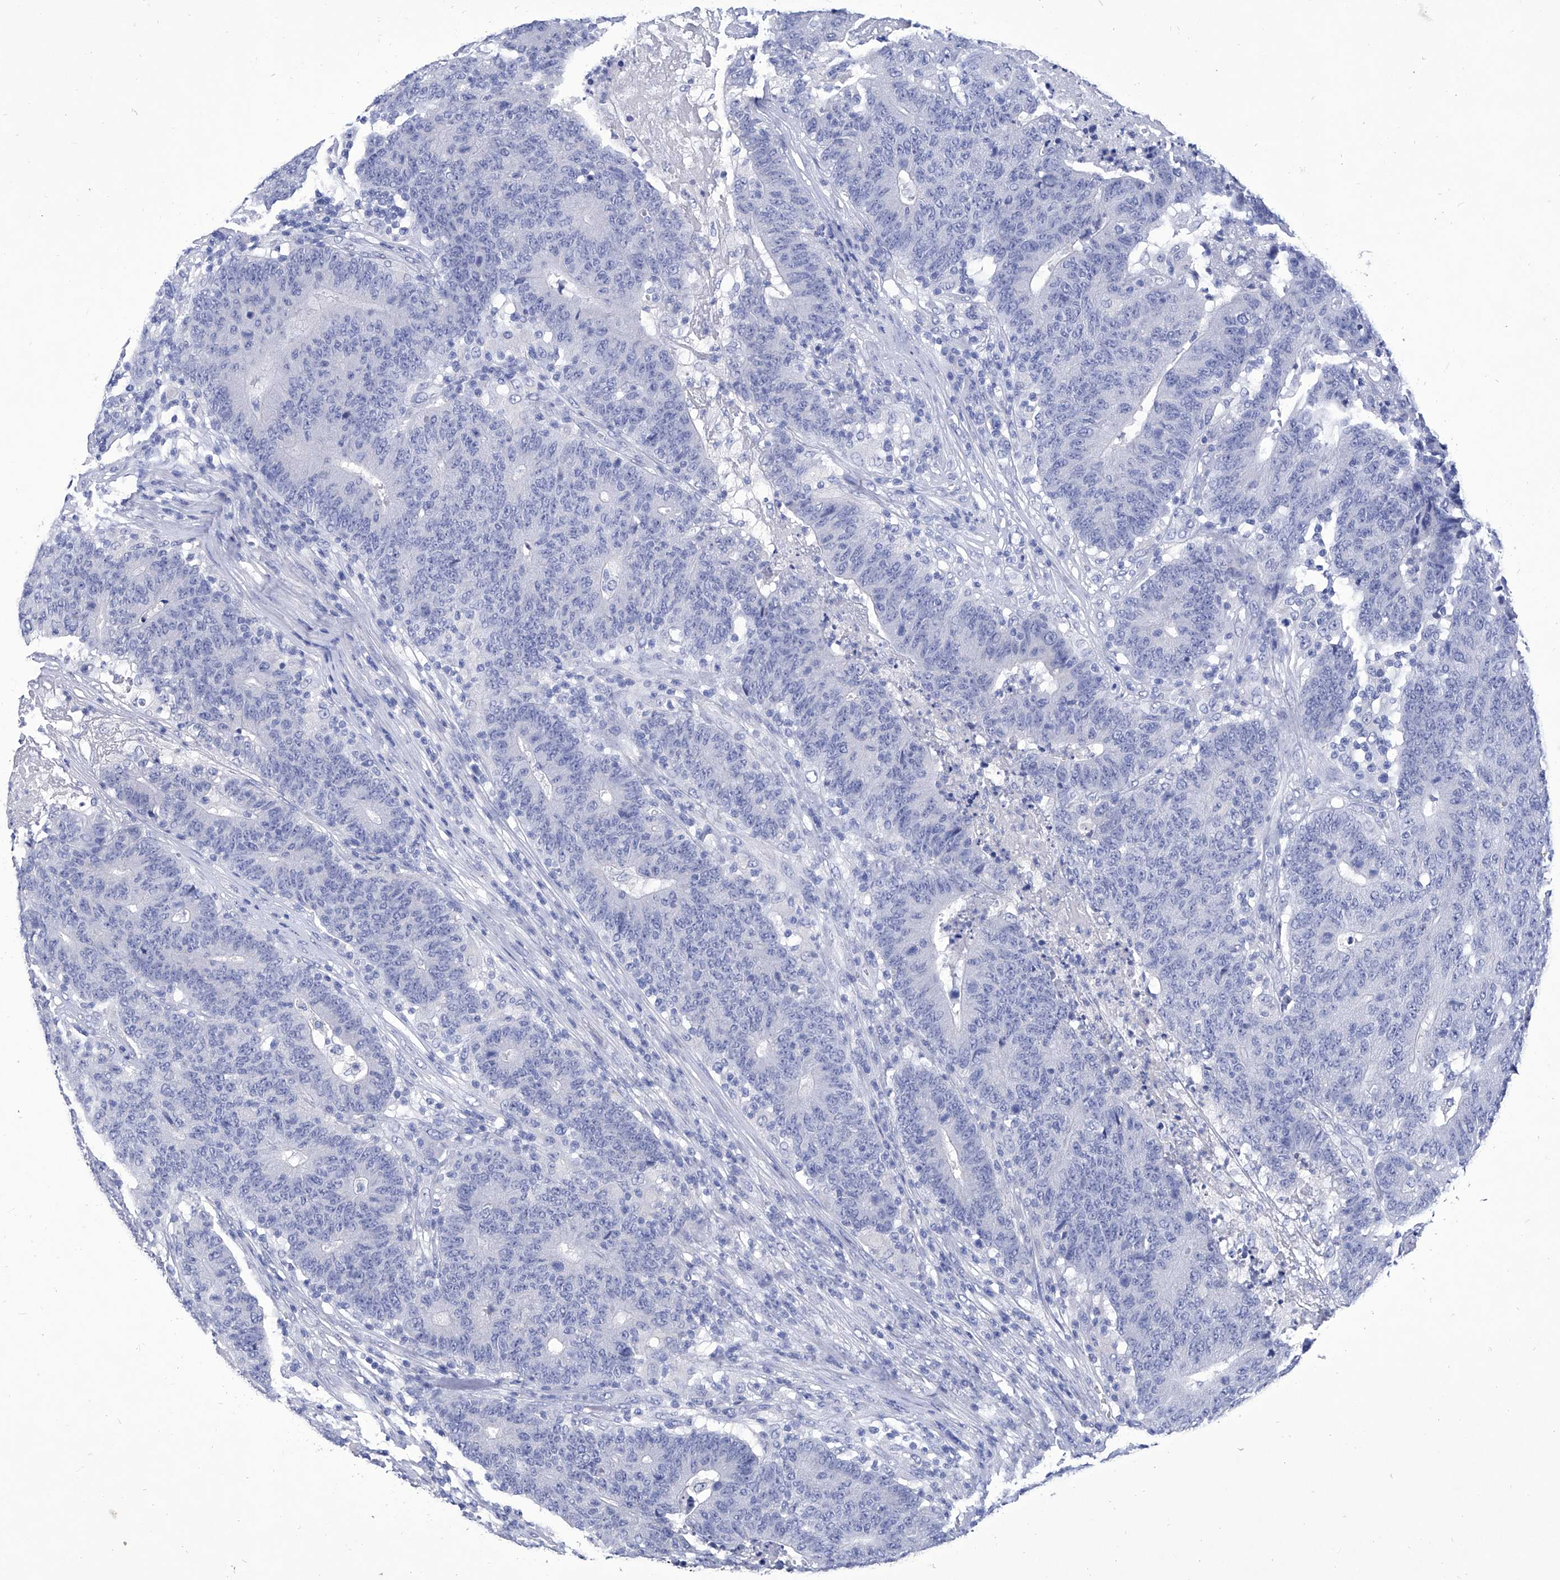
{"staining": {"intensity": "negative", "quantity": "none", "location": "none"}, "tissue": "colorectal cancer", "cell_type": "Tumor cells", "image_type": "cancer", "snomed": [{"axis": "morphology", "description": "Normal tissue, NOS"}, {"axis": "morphology", "description": "Adenocarcinoma, NOS"}, {"axis": "topography", "description": "Colon"}], "caption": "The micrograph demonstrates no significant expression in tumor cells of adenocarcinoma (colorectal).", "gene": "IFNL2", "patient": {"sex": "female", "age": 75}}